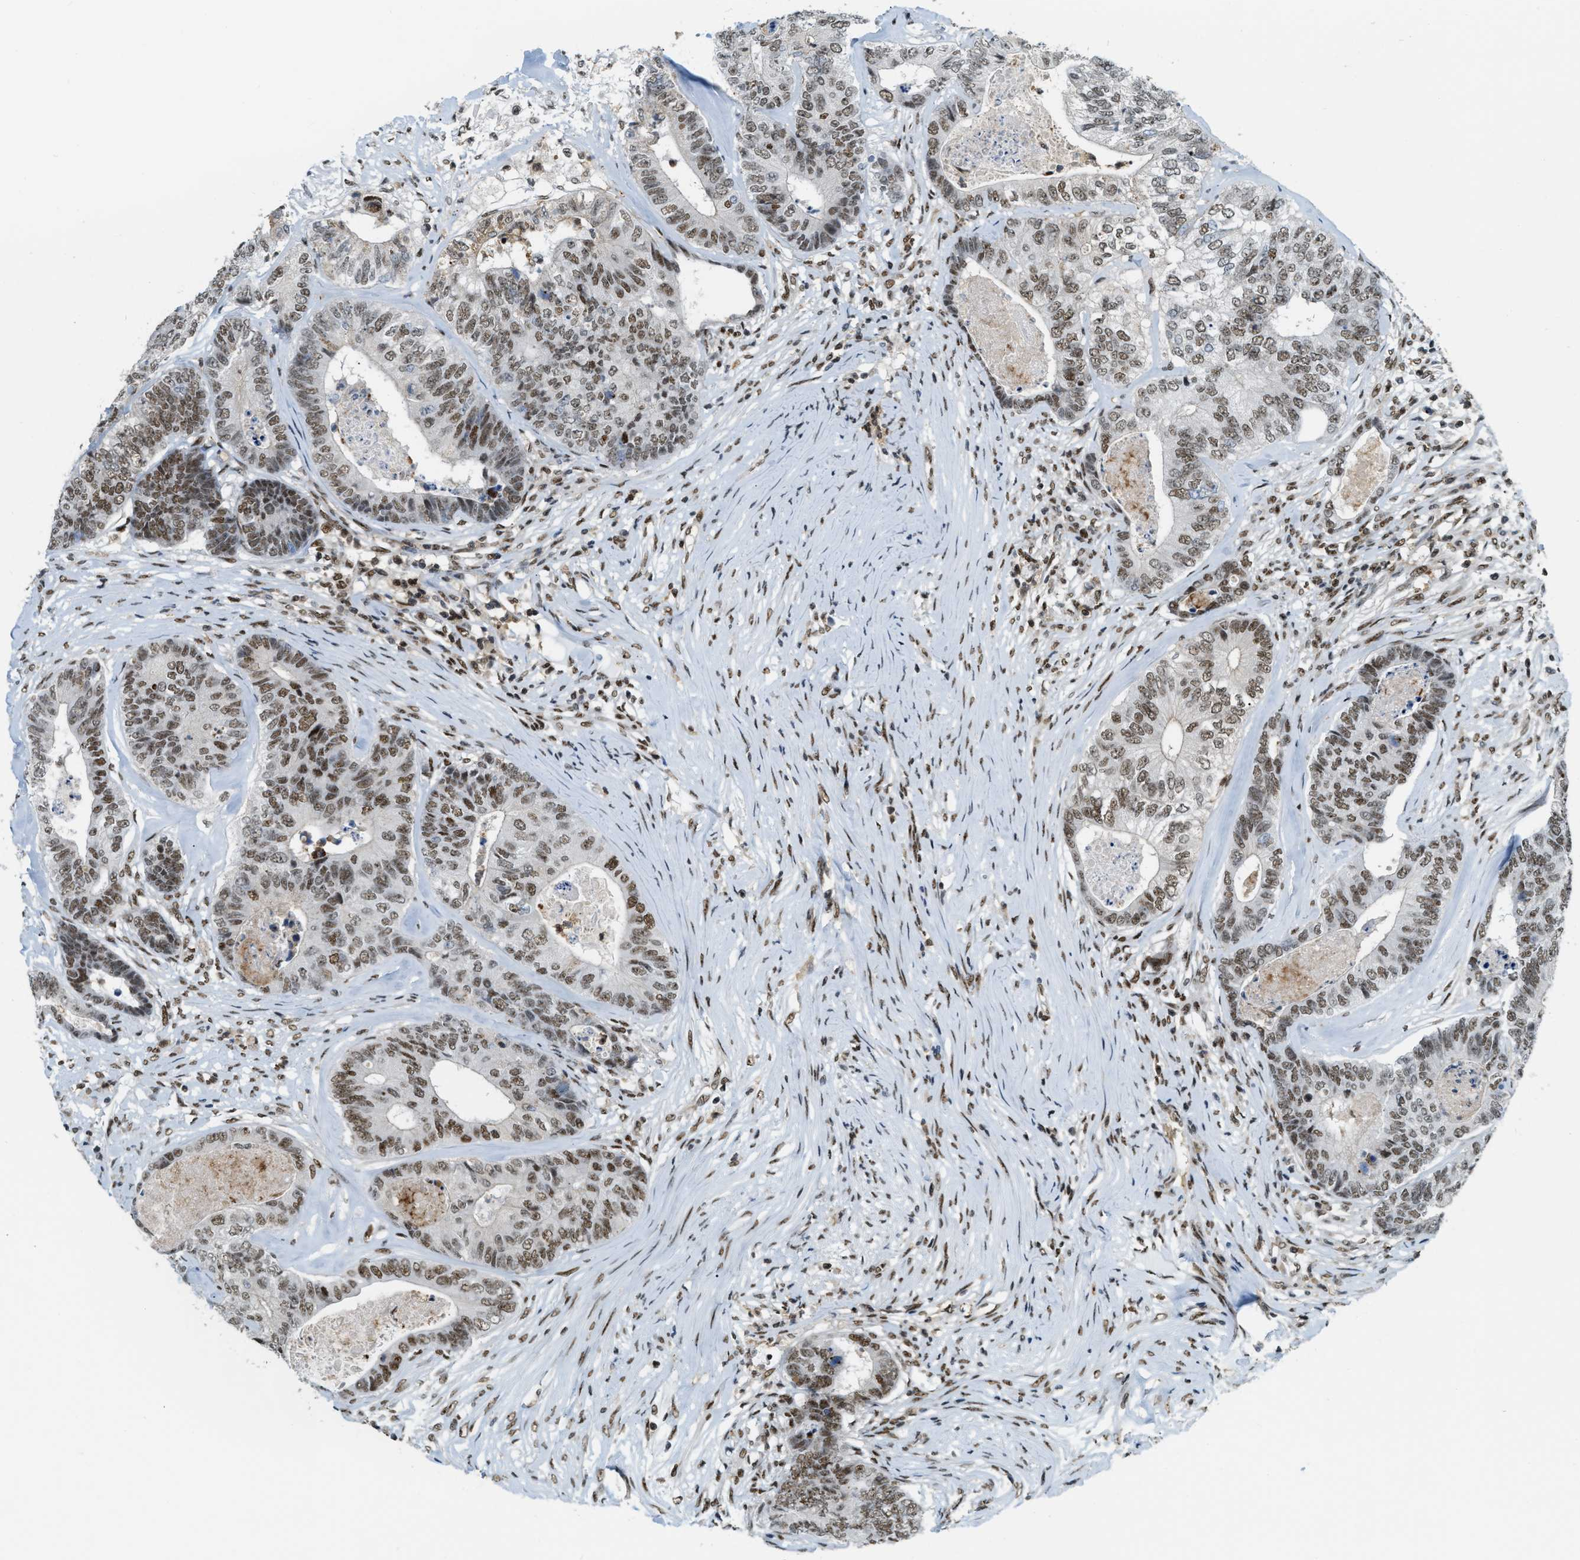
{"staining": {"intensity": "moderate", "quantity": ">75%", "location": "nuclear"}, "tissue": "colorectal cancer", "cell_type": "Tumor cells", "image_type": "cancer", "snomed": [{"axis": "morphology", "description": "Adenocarcinoma, NOS"}, {"axis": "topography", "description": "Colon"}], "caption": "Protein expression analysis of human colorectal adenocarcinoma reveals moderate nuclear staining in approximately >75% of tumor cells. (DAB IHC, brown staining for protein, blue staining for nuclei).", "gene": "NUMA1", "patient": {"sex": "female", "age": 67}}